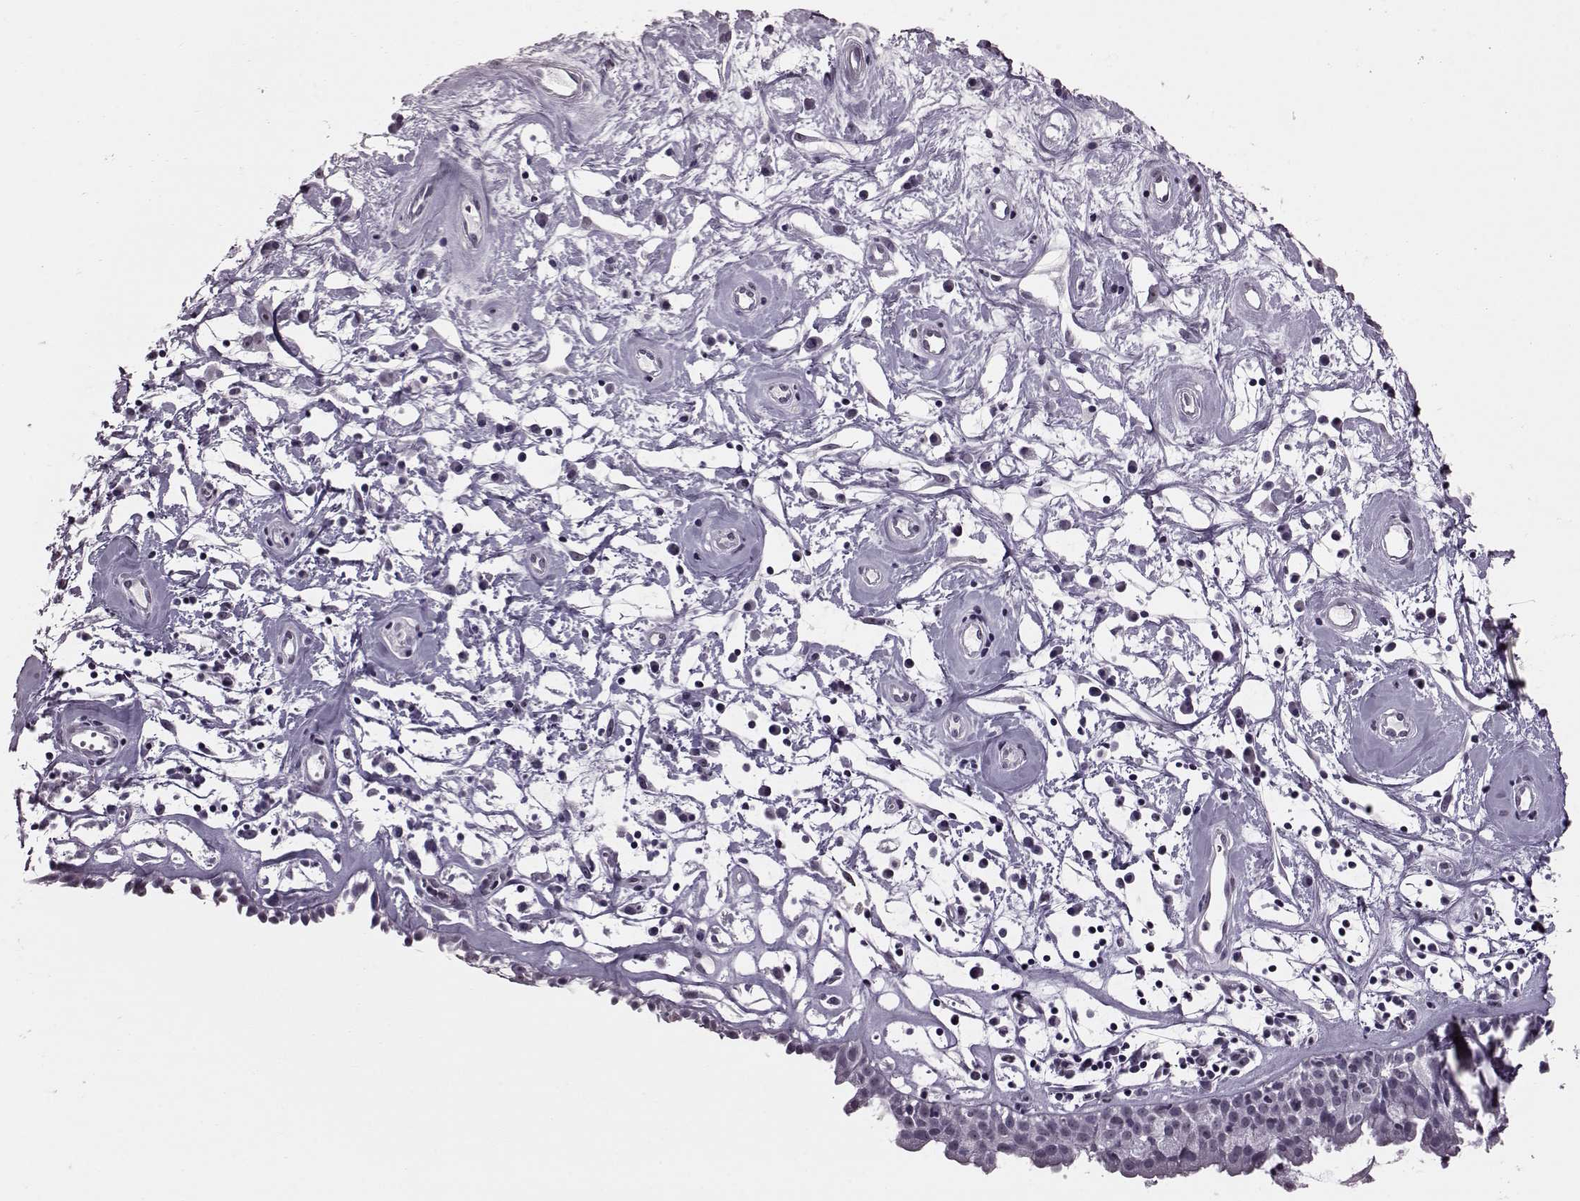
{"staining": {"intensity": "negative", "quantity": "none", "location": "none"}, "tissue": "nasopharynx", "cell_type": "Respiratory epithelial cells", "image_type": "normal", "snomed": [{"axis": "morphology", "description": "Normal tissue, NOS"}, {"axis": "topography", "description": "Nasopharynx"}], "caption": "Human nasopharynx stained for a protein using IHC shows no positivity in respiratory epithelial cells.", "gene": "ADGRG2", "patient": {"sex": "male", "age": 77}}